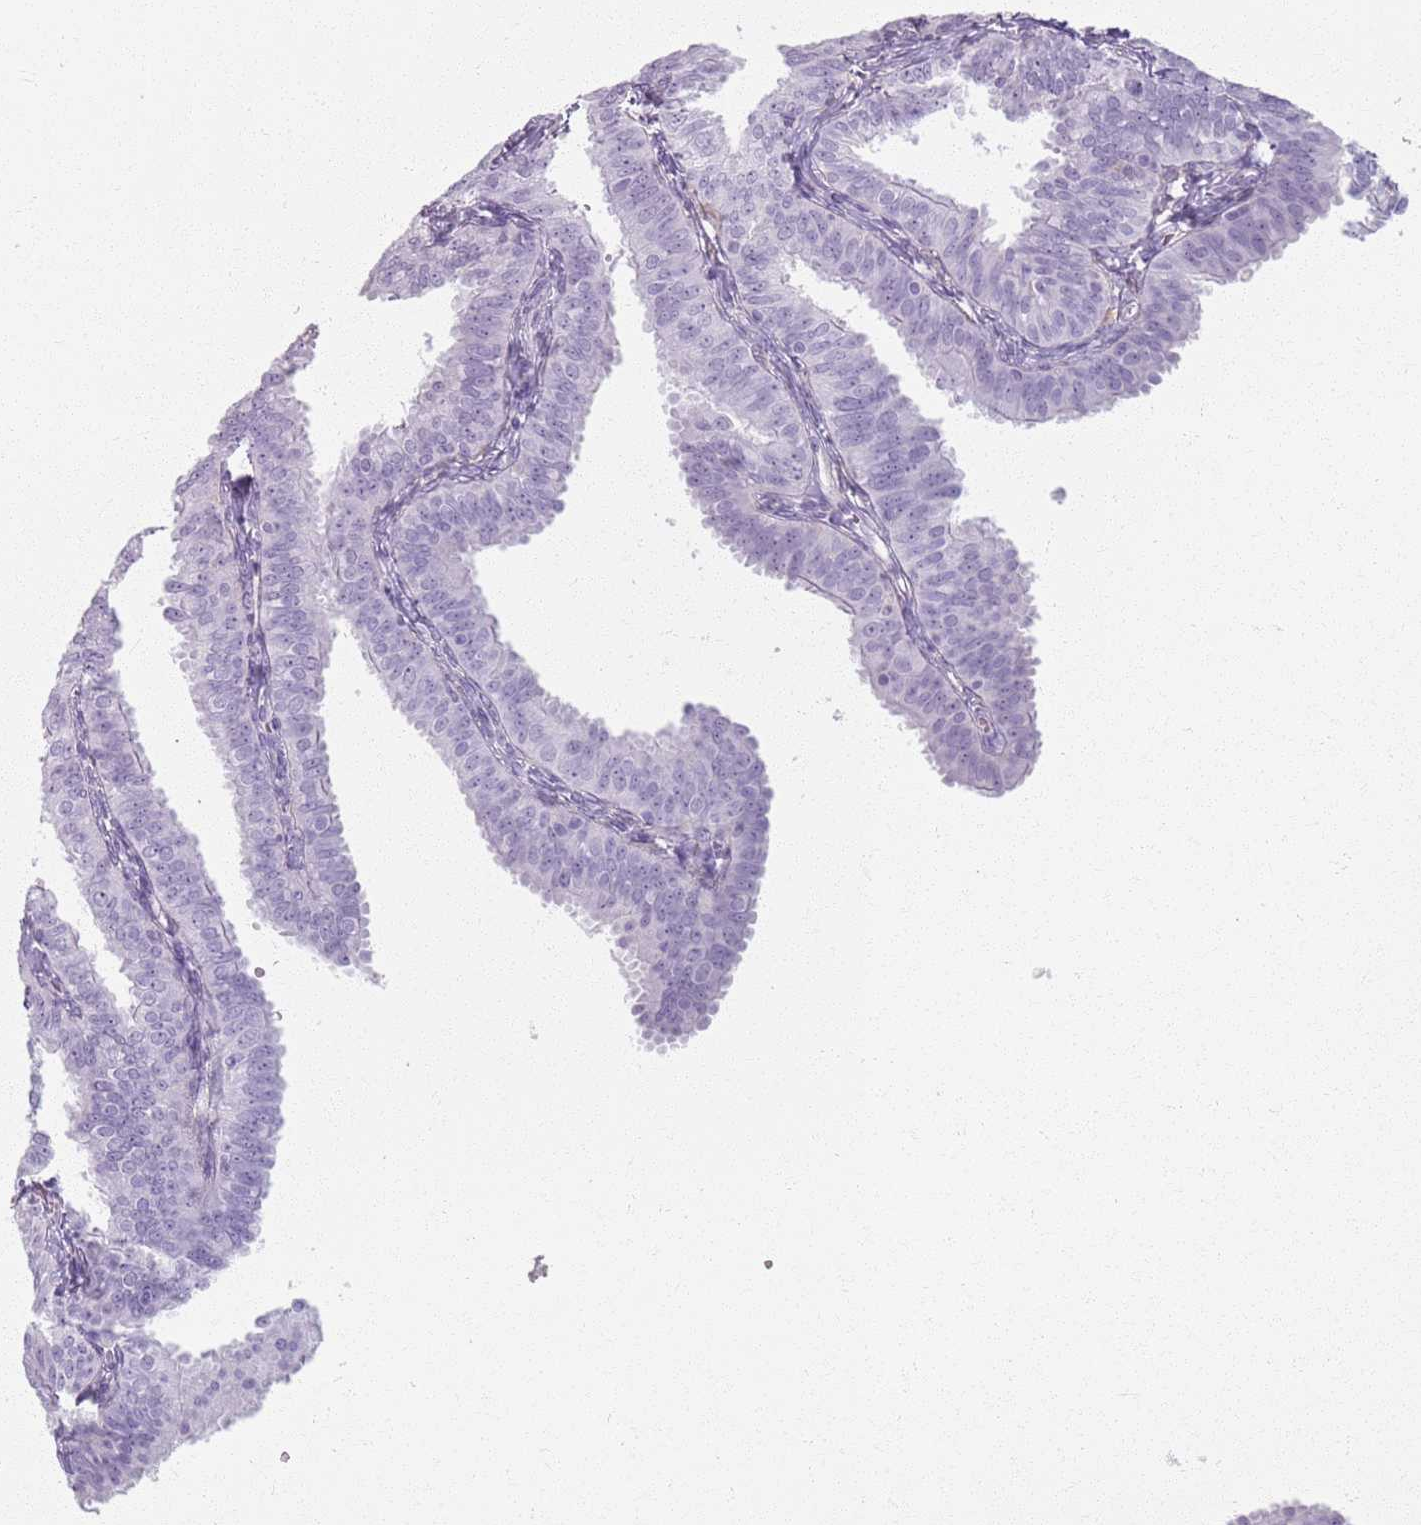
{"staining": {"intensity": "negative", "quantity": "none", "location": "none"}, "tissue": "fallopian tube", "cell_type": "Glandular cells", "image_type": "normal", "snomed": [{"axis": "morphology", "description": "Normal tissue, NOS"}, {"axis": "topography", "description": "Fallopian tube"}], "caption": "Immunohistochemistry (IHC) photomicrograph of normal fallopian tube: fallopian tube stained with DAB (3,3'-diaminobenzidine) displays no significant protein positivity in glandular cells.", "gene": "GDPGP1", "patient": {"sex": "female", "age": 35}}